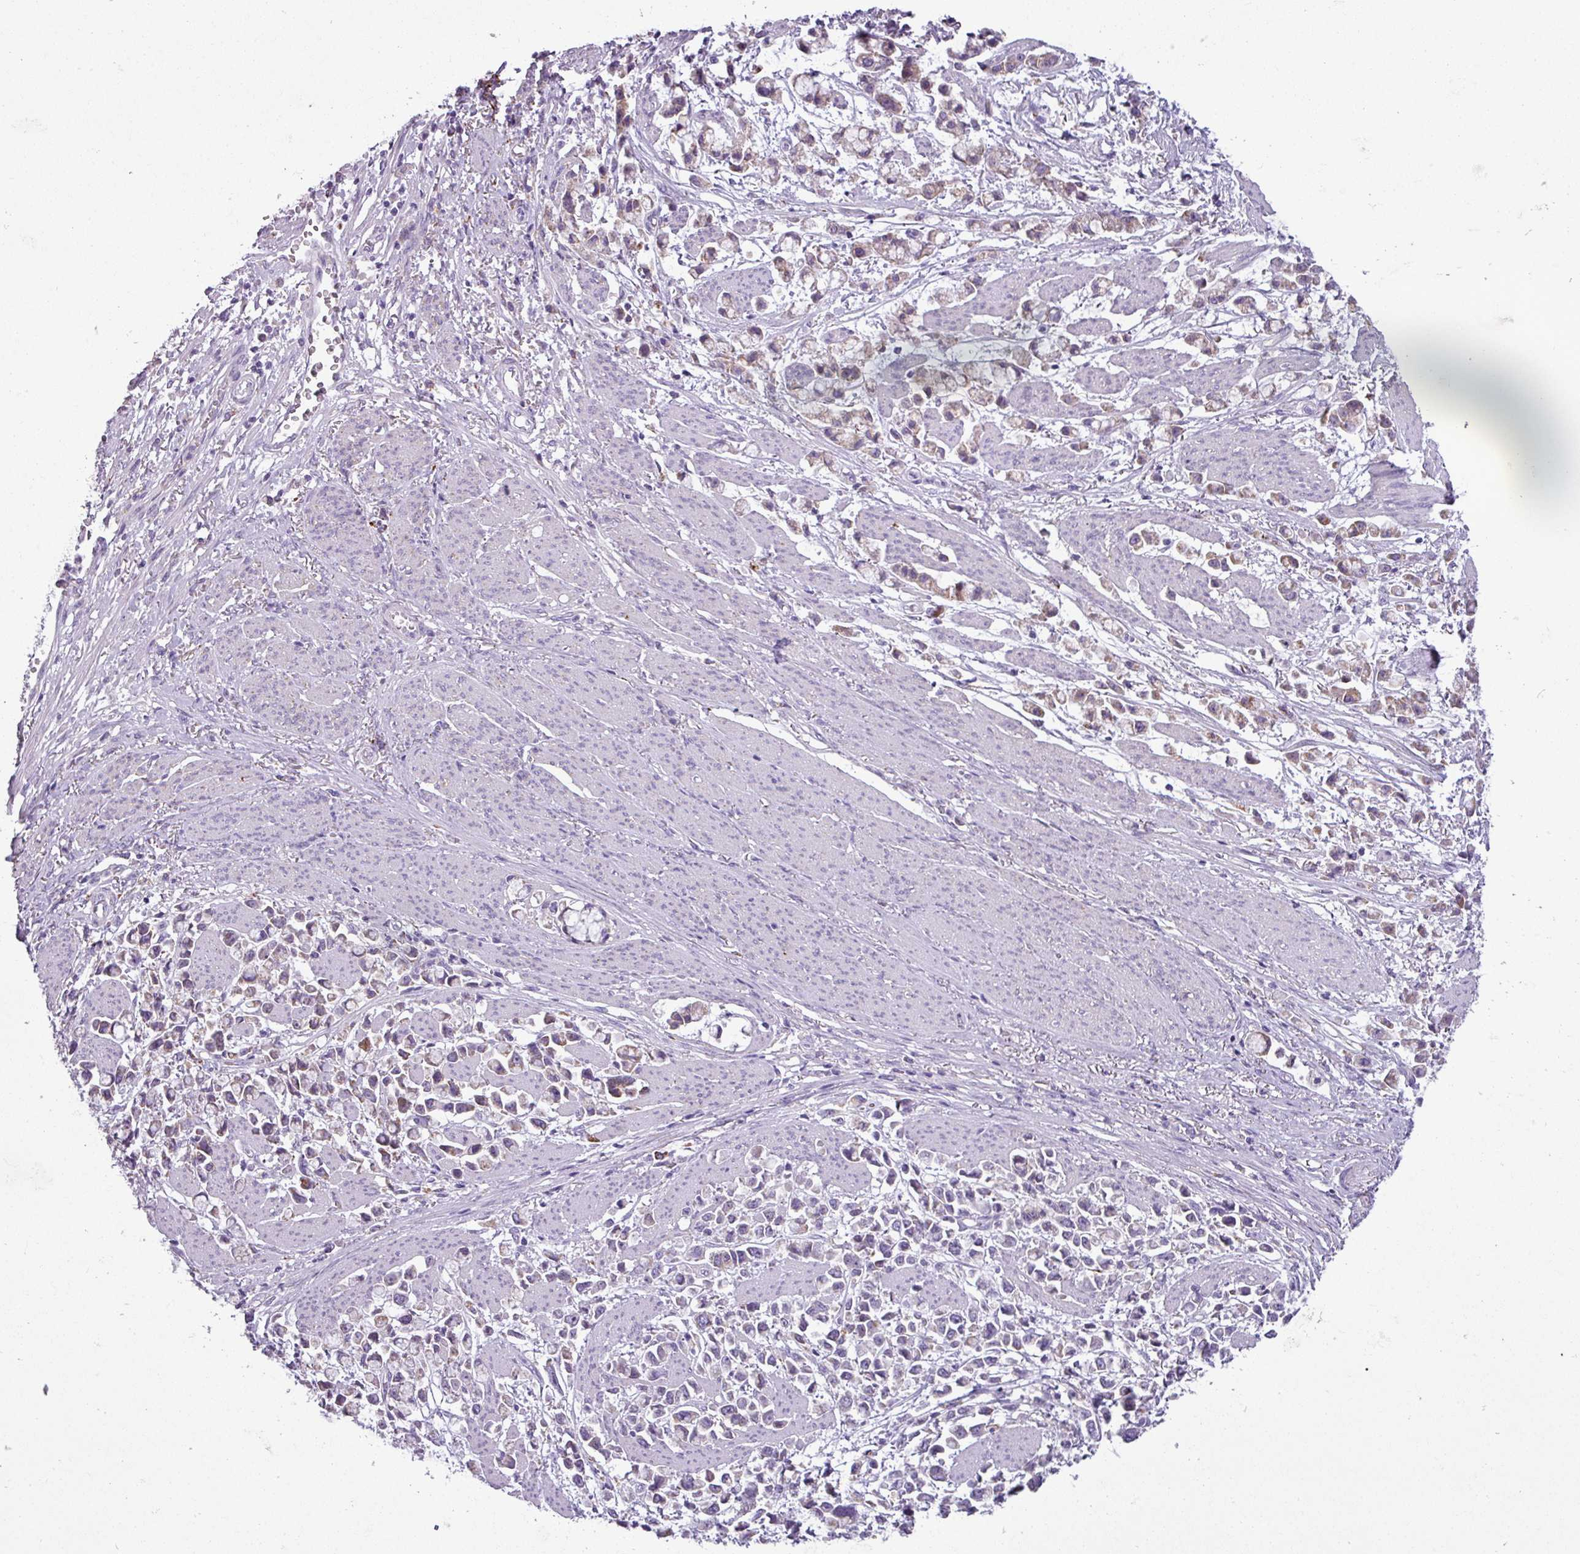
{"staining": {"intensity": "weak", "quantity": ">75%", "location": "cytoplasmic/membranous"}, "tissue": "stomach cancer", "cell_type": "Tumor cells", "image_type": "cancer", "snomed": [{"axis": "morphology", "description": "Adenocarcinoma, NOS"}, {"axis": "topography", "description": "Stomach"}], "caption": "Tumor cells show low levels of weak cytoplasmic/membranous positivity in approximately >75% of cells in adenocarcinoma (stomach). The staining was performed using DAB (3,3'-diaminobenzidine) to visualize the protein expression in brown, while the nuclei were stained in blue with hematoxylin (Magnification: 20x).", "gene": "ZNF667", "patient": {"sex": "female", "age": 81}}